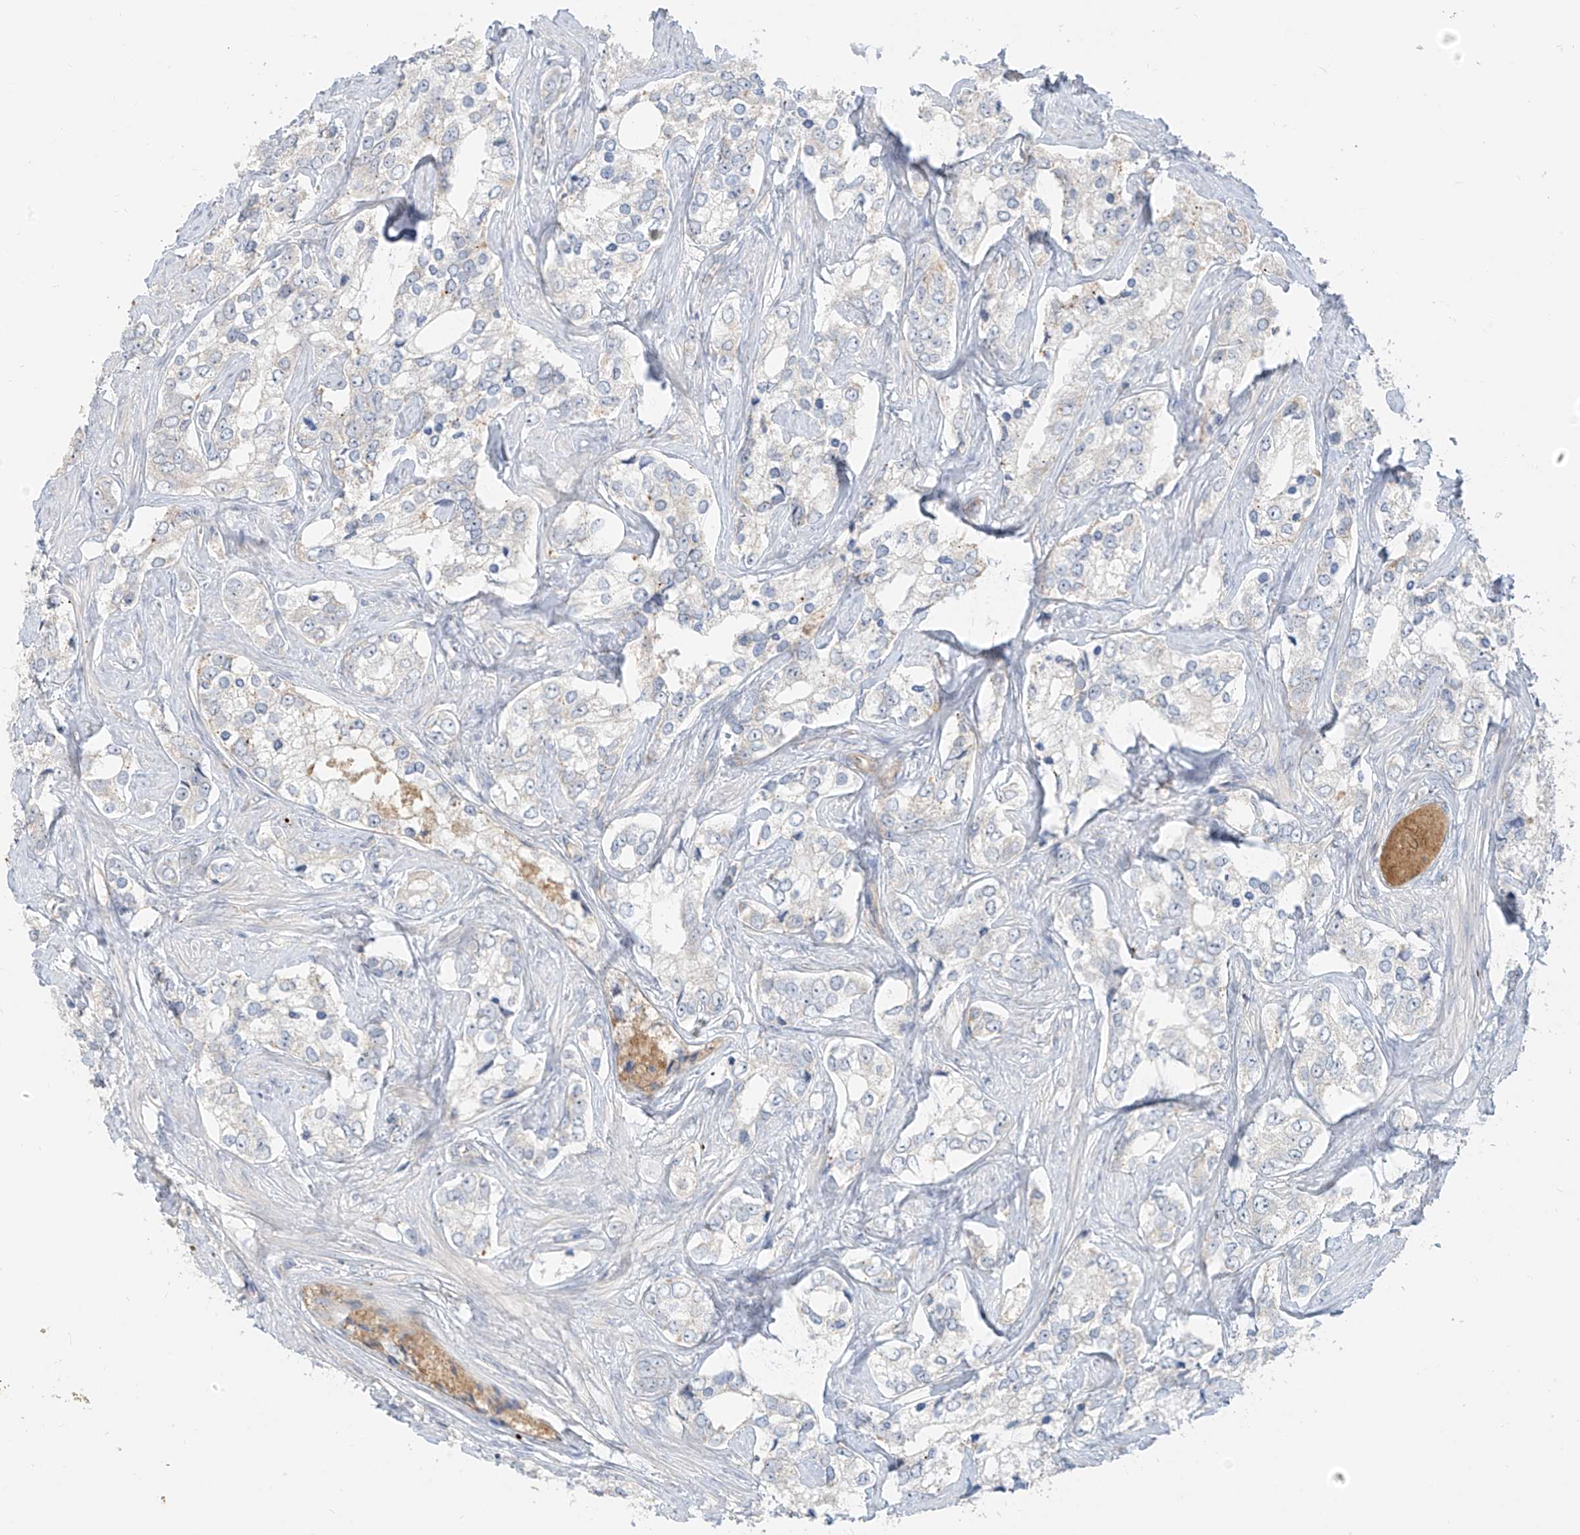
{"staining": {"intensity": "negative", "quantity": "none", "location": "none"}, "tissue": "prostate cancer", "cell_type": "Tumor cells", "image_type": "cancer", "snomed": [{"axis": "morphology", "description": "Adenocarcinoma, High grade"}, {"axis": "topography", "description": "Prostate"}], "caption": "Tumor cells show no significant staining in prostate cancer.", "gene": "C2orf42", "patient": {"sex": "male", "age": 66}}